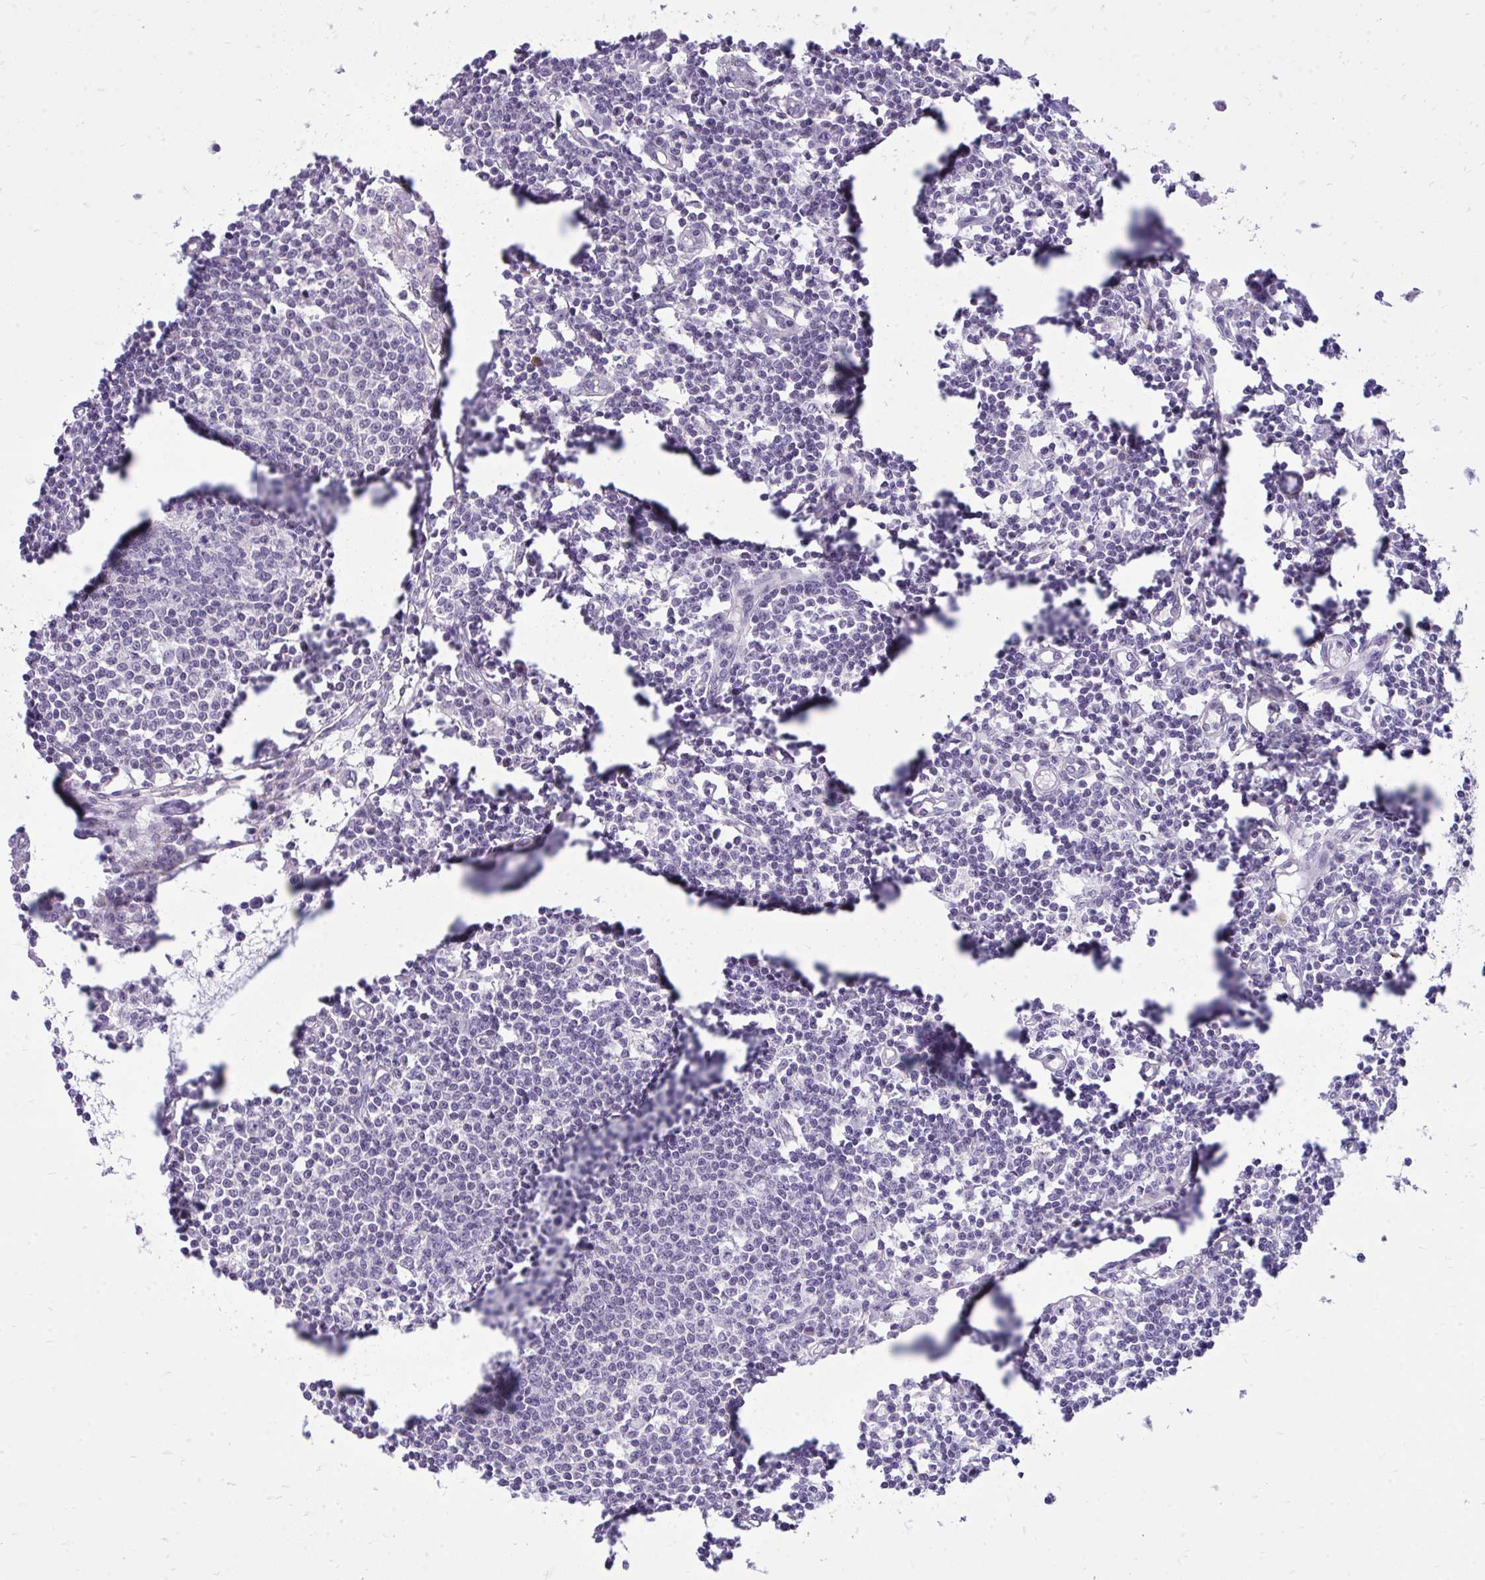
{"staining": {"intensity": "negative", "quantity": "none", "location": "none"}, "tissue": "lymph node", "cell_type": "Germinal center cells", "image_type": "normal", "snomed": [{"axis": "morphology", "description": "Normal tissue, NOS"}, {"axis": "topography", "description": "Lymph node"}], "caption": "High magnification brightfield microscopy of normal lymph node stained with DAB (3,3'-diaminobenzidine) (brown) and counterstained with hematoxylin (blue): germinal center cells show no significant staining. The staining was performed using DAB to visualize the protein expression in brown, while the nuclei were stained in blue with hematoxylin (Magnification: 20x).", "gene": "SPTBN2", "patient": {"sex": "female", "age": 78}}